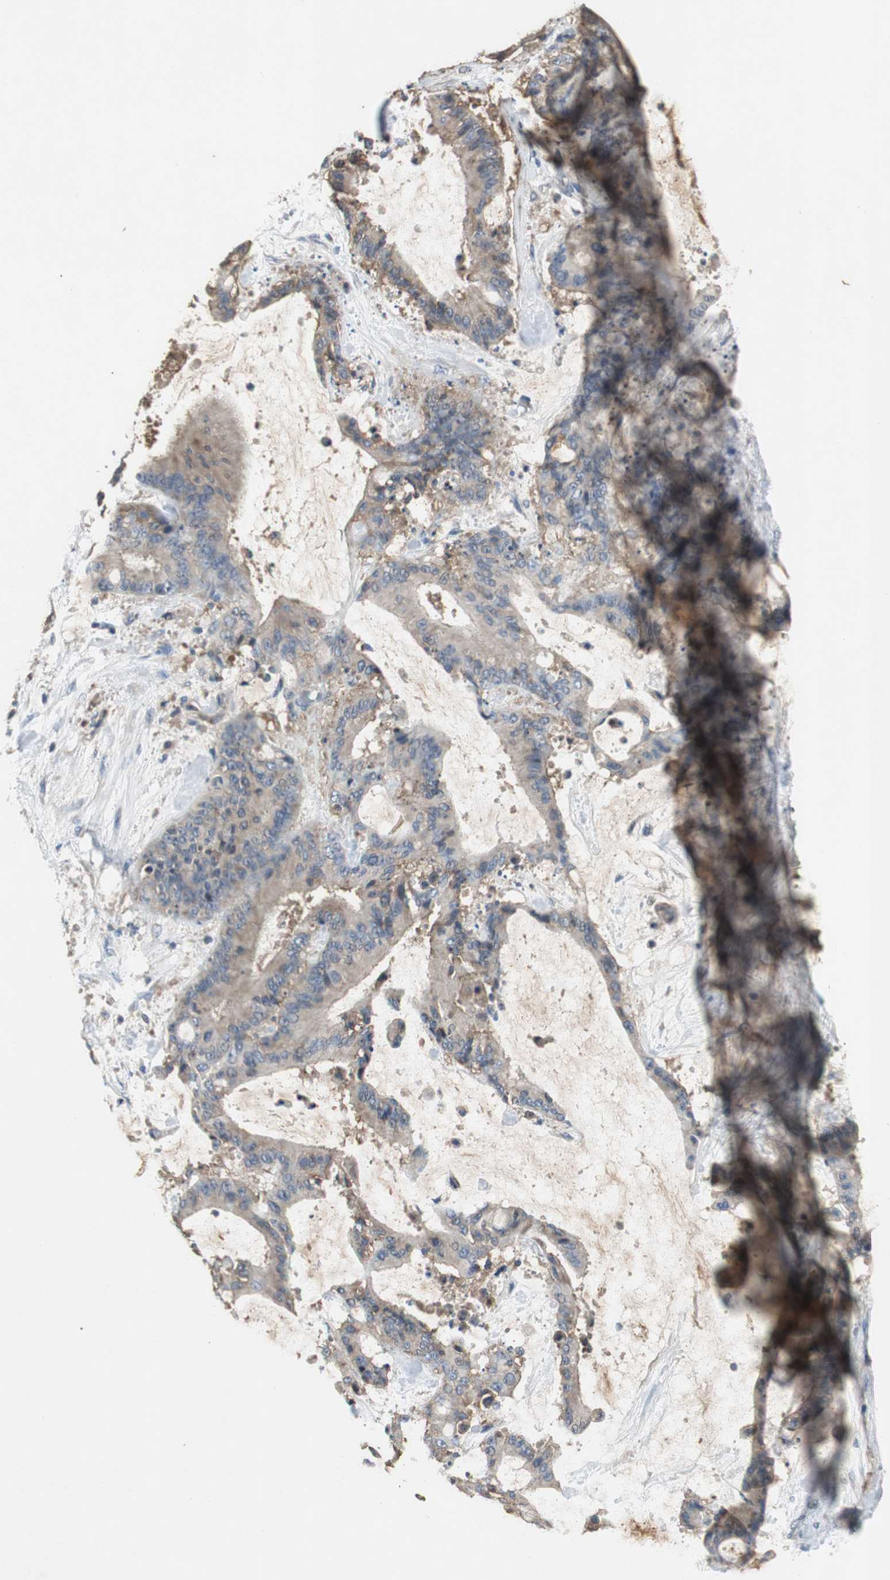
{"staining": {"intensity": "weak", "quantity": "25%-75%", "location": "cytoplasmic/membranous"}, "tissue": "liver cancer", "cell_type": "Tumor cells", "image_type": "cancer", "snomed": [{"axis": "morphology", "description": "Cholangiocarcinoma"}, {"axis": "topography", "description": "Liver"}], "caption": "Immunohistochemical staining of liver cancer exhibits low levels of weak cytoplasmic/membranous positivity in approximately 25%-75% of tumor cells. (brown staining indicates protein expression, while blue staining denotes nuclei).", "gene": "TNFRSF14", "patient": {"sex": "female", "age": 73}}